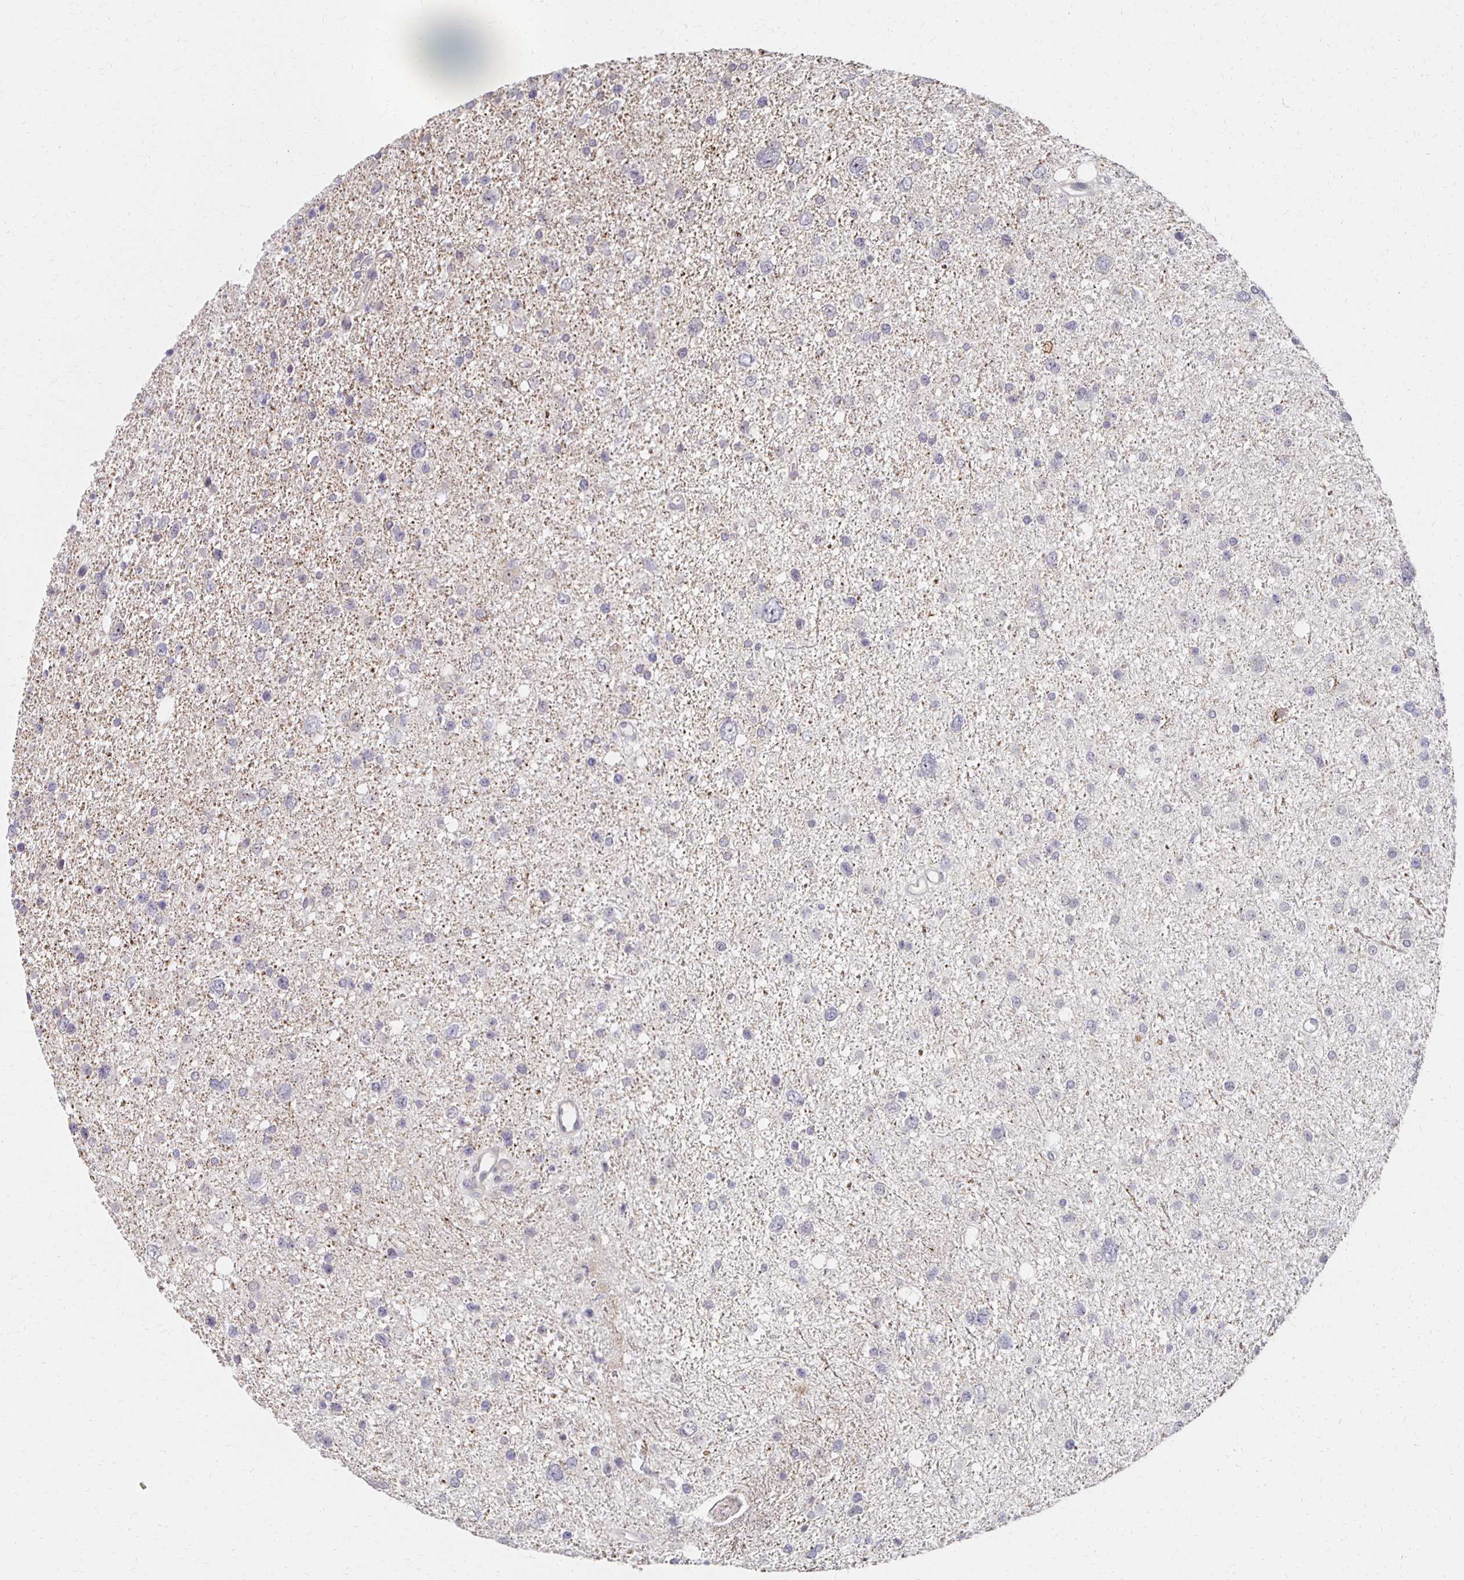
{"staining": {"intensity": "negative", "quantity": "none", "location": "none"}, "tissue": "glioma", "cell_type": "Tumor cells", "image_type": "cancer", "snomed": [{"axis": "morphology", "description": "Glioma, malignant, Low grade"}, {"axis": "topography", "description": "Brain"}], "caption": "A micrograph of glioma stained for a protein displays no brown staining in tumor cells.", "gene": "PRKCB", "patient": {"sex": "female", "age": 55}}